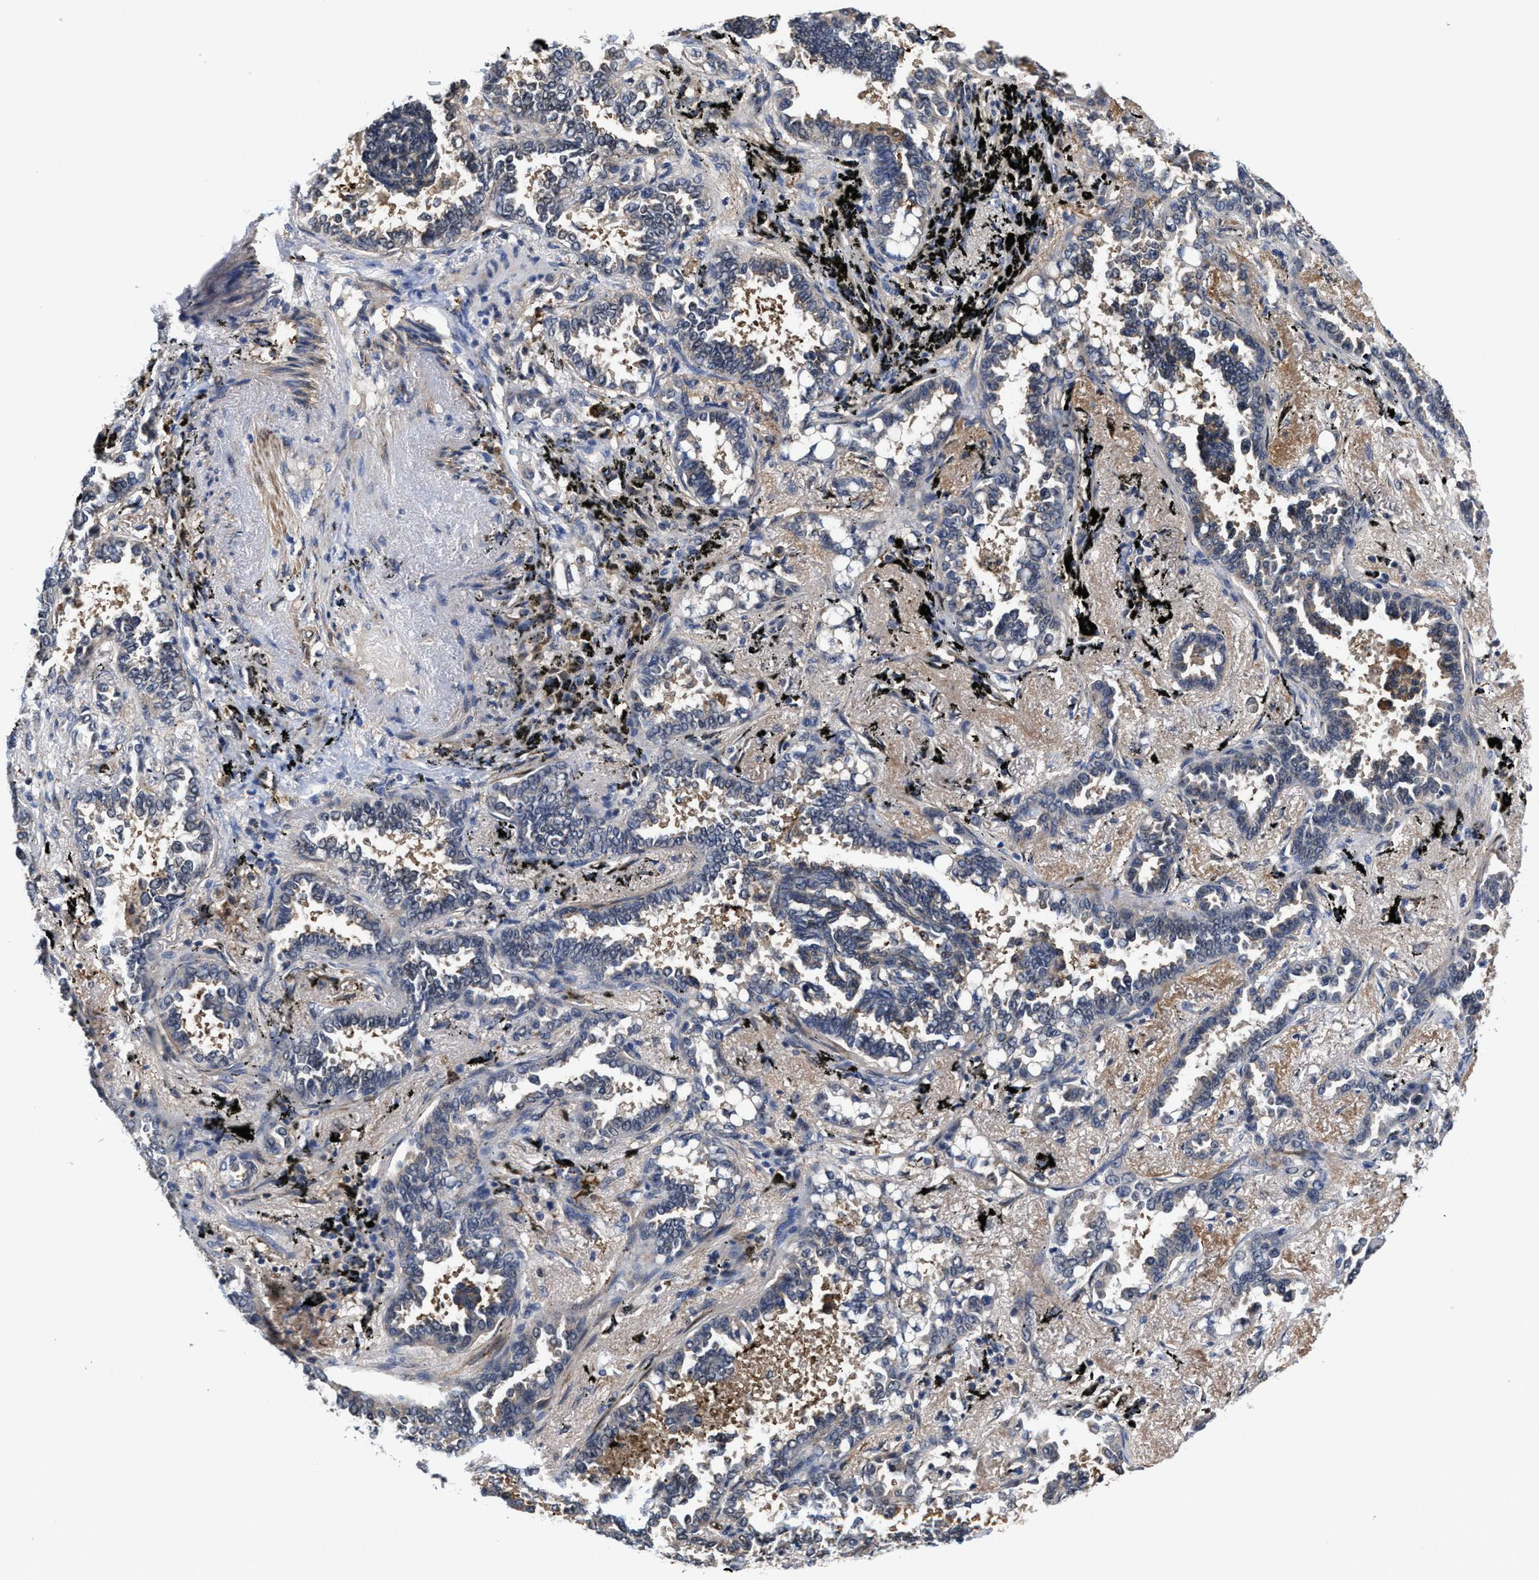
{"staining": {"intensity": "weak", "quantity": "<25%", "location": "cytoplasmic/membranous"}, "tissue": "lung cancer", "cell_type": "Tumor cells", "image_type": "cancer", "snomed": [{"axis": "morphology", "description": "Adenocarcinoma, NOS"}, {"axis": "topography", "description": "Lung"}], "caption": "The image reveals no significant staining in tumor cells of lung cancer (adenocarcinoma).", "gene": "KIF12", "patient": {"sex": "male", "age": 59}}